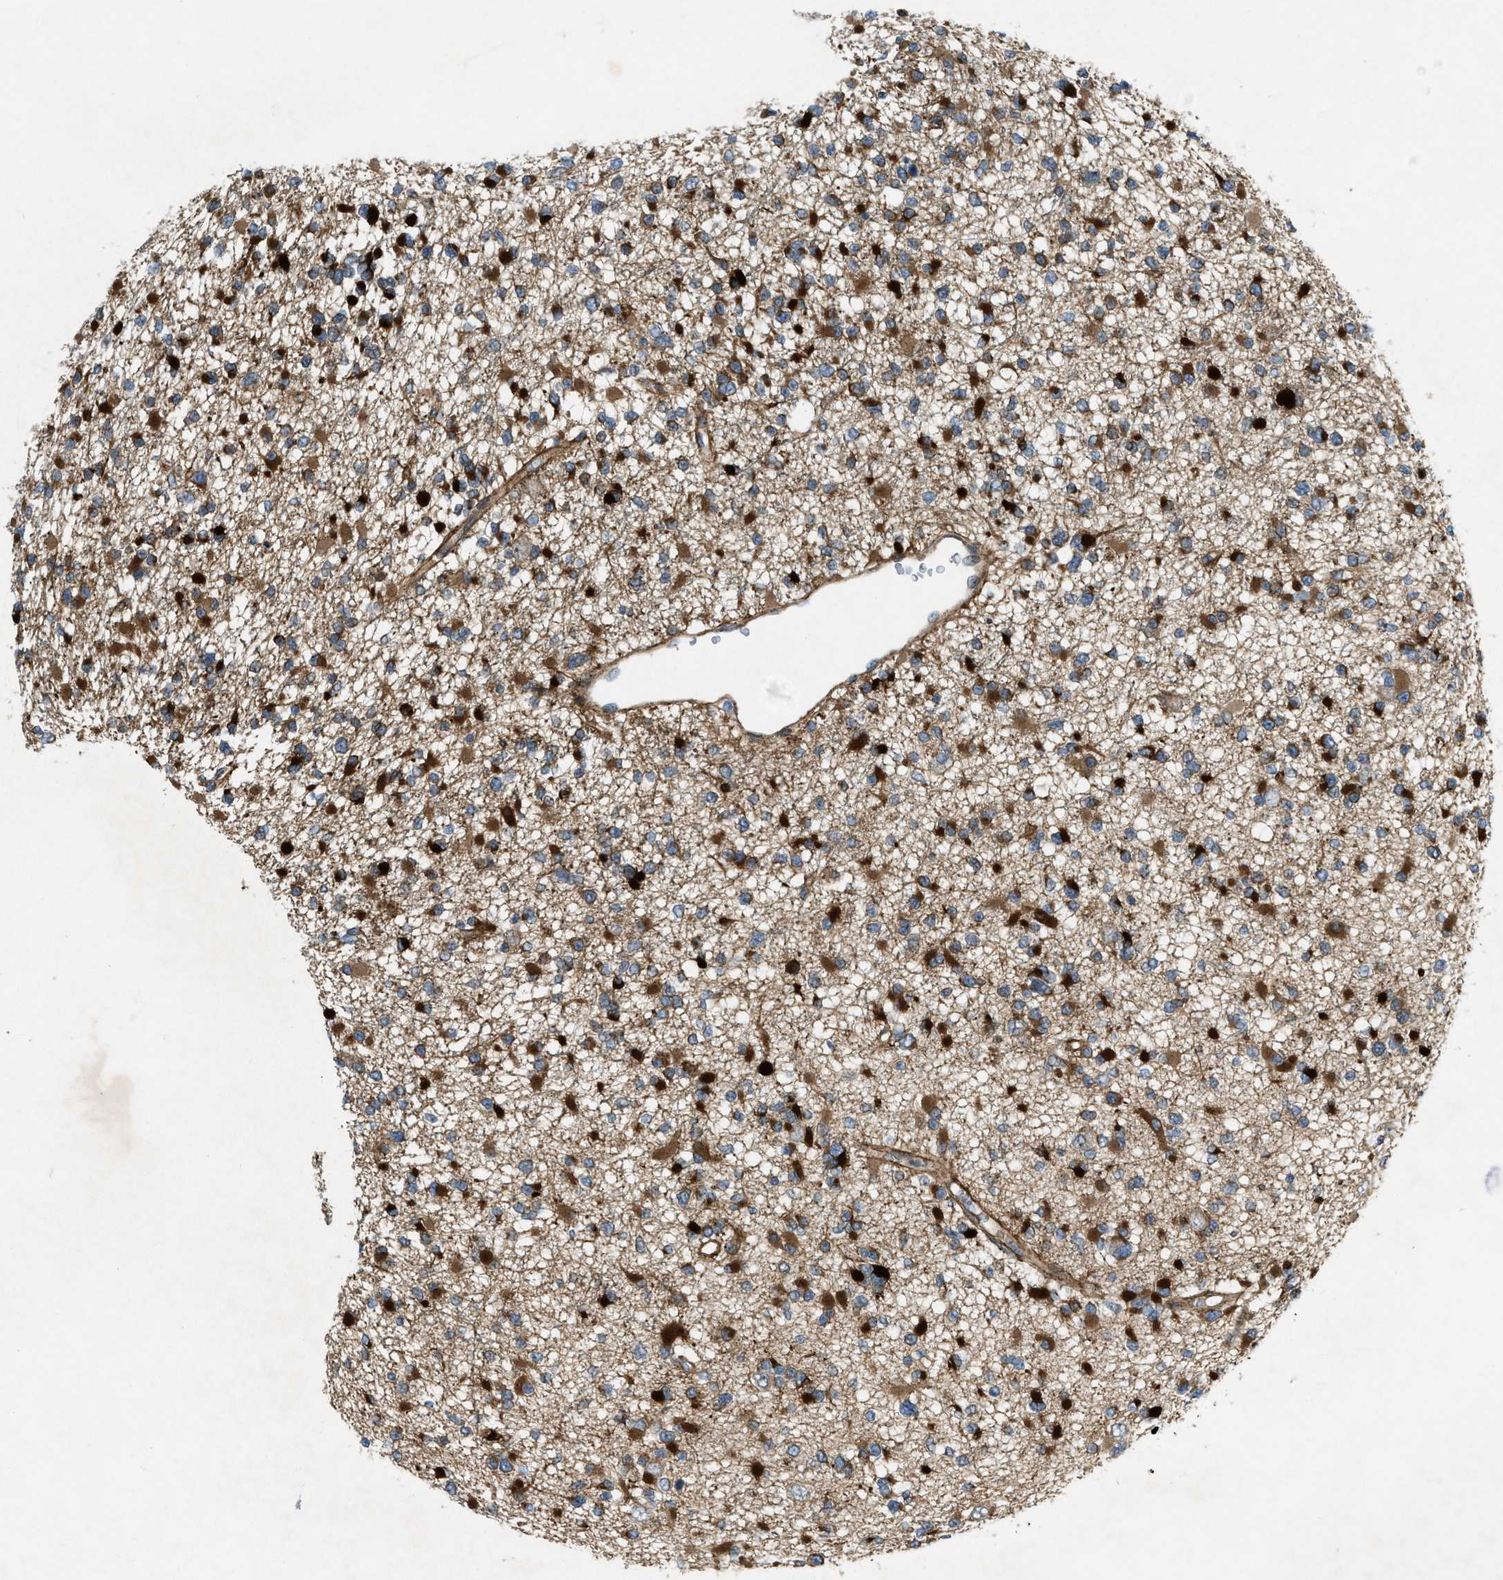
{"staining": {"intensity": "strong", "quantity": ">75%", "location": "cytoplasmic/membranous"}, "tissue": "glioma", "cell_type": "Tumor cells", "image_type": "cancer", "snomed": [{"axis": "morphology", "description": "Glioma, malignant, Low grade"}, {"axis": "topography", "description": "Brain"}], "caption": "Strong cytoplasmic/membranous protein positivity is present in about >75% of tumor cells in malignant low-grade glioma.", "gene": "URGCP", "patient": {"sex": "female", "age": 22}}